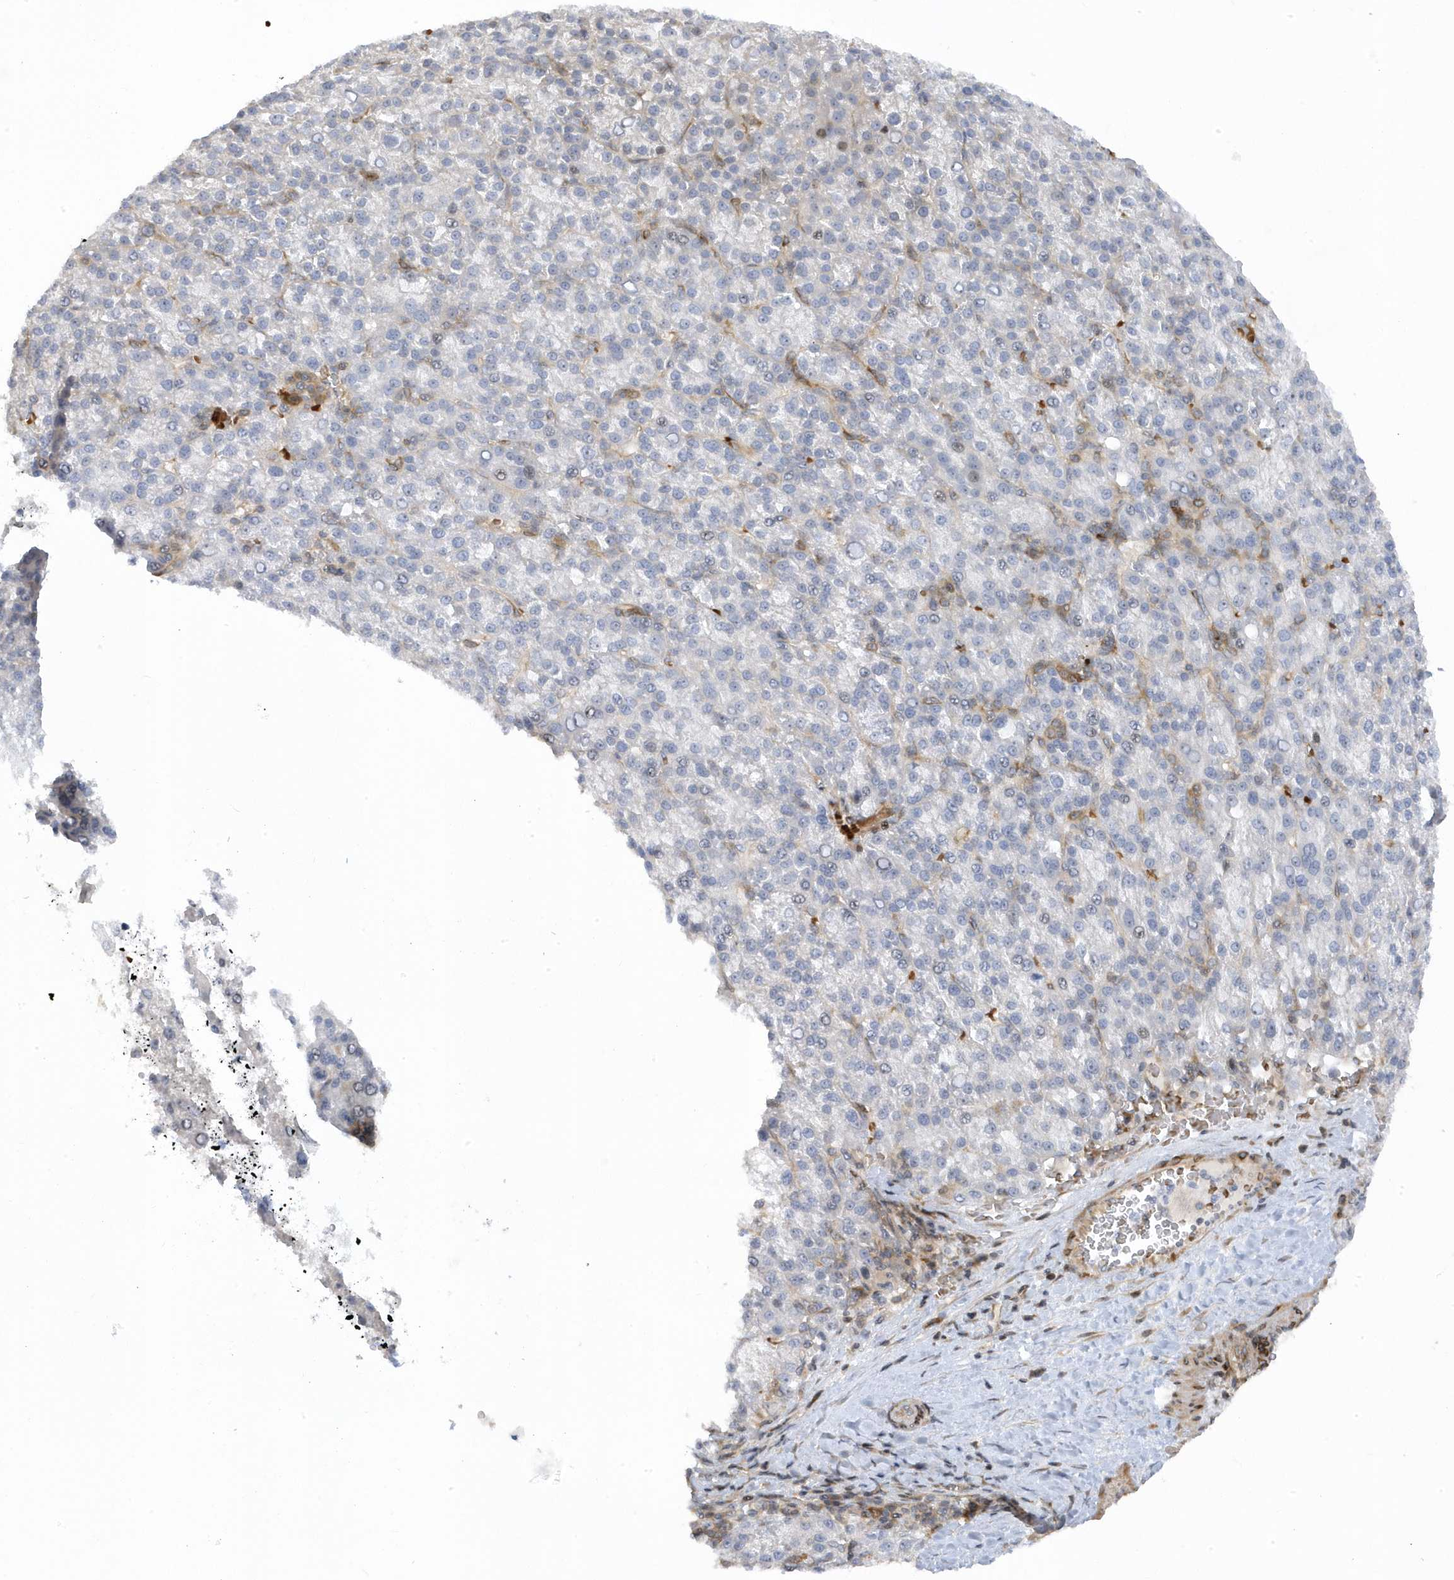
{"staining": {"intensity": "negative", "quantity": "none", "location": "none"}, "tissue": "liver cancer", "cell_type": "Tumor cells", "image_type": "cancer", "snomed": [{"axis": "morphology", "description": "Carcinoma, Hepatocellular, NOS"}, {"axis": "topography", "description": "Liver"}], "caption": "Immunohistochemical staining of liver cancer (hepatocellular carcinoma) reveals no significant positivity in tumor cells. (DAB immunohistochemistry with hematoxylin counter stain).", "gene": "MAP7D3", "patient": {"sex": "female", "age": 58}}